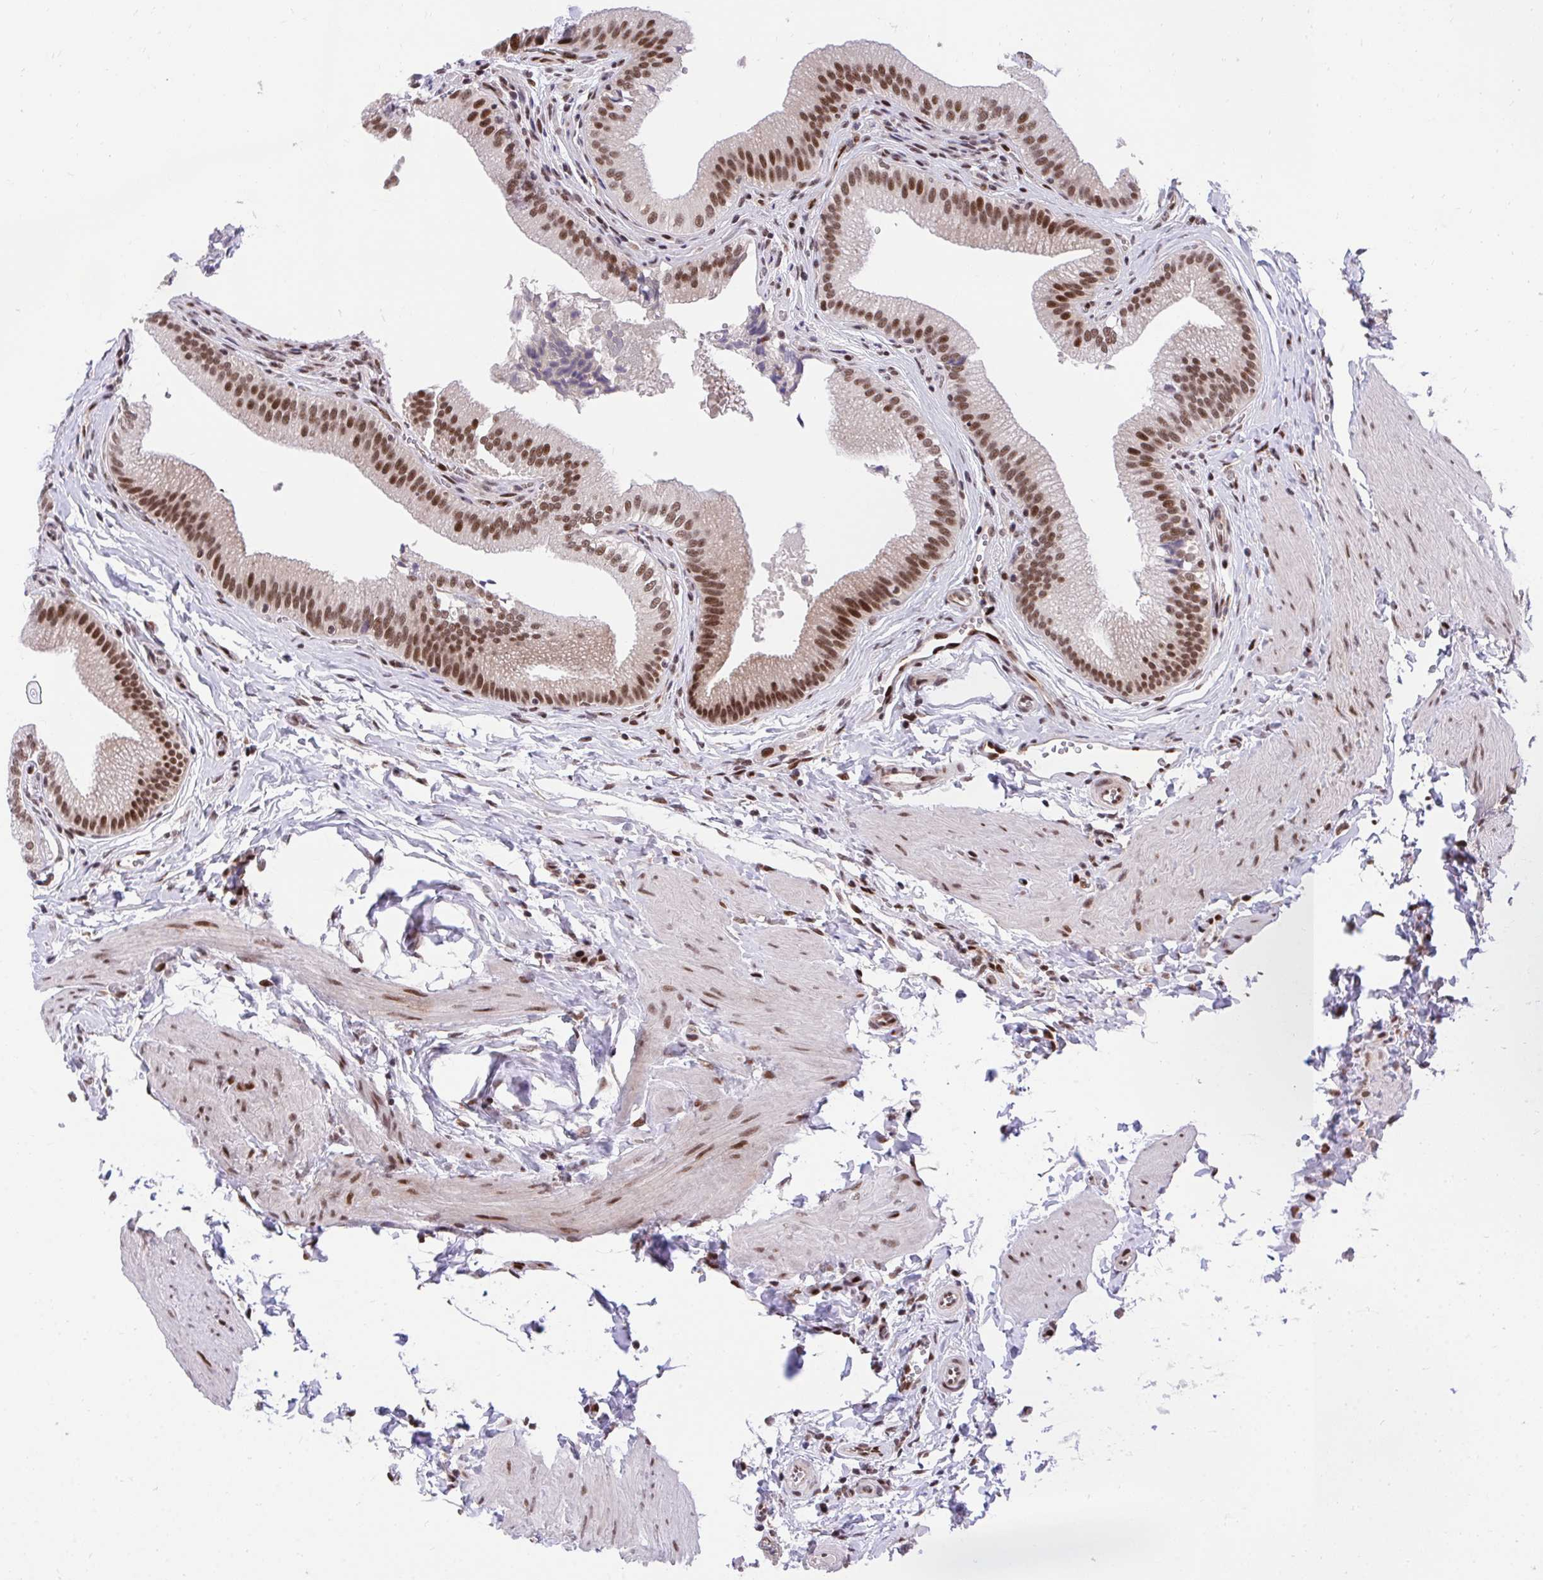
{"staining": {"intensity": "strong", "quantity": ">75%", "location": "nuclear"}, "tissue": "gallbladder", "cell_type": "Glandular cells", "image_type": "normal", "snomed": [{"axis": "morphology", "description": "Normal tissue, NOS"}, {"axis": "topography", "description": "Gallbladder"}, {"axis": "topography", "description": "Peripheral nerve tissue"}], "caption": "High-magnification brightfield microscopy of unremarkable gallbladder stained with DAB (3,3'-diaminobenzidine) (brown) and counterstained with hematoxylin (blue). glandular cells exhibit strong nuclear staining is appreciated in about>75% of cells. Nuclei are stained in blue.", "gene": "HOXA4", "patient": {"sex": "male", "age": 17}}